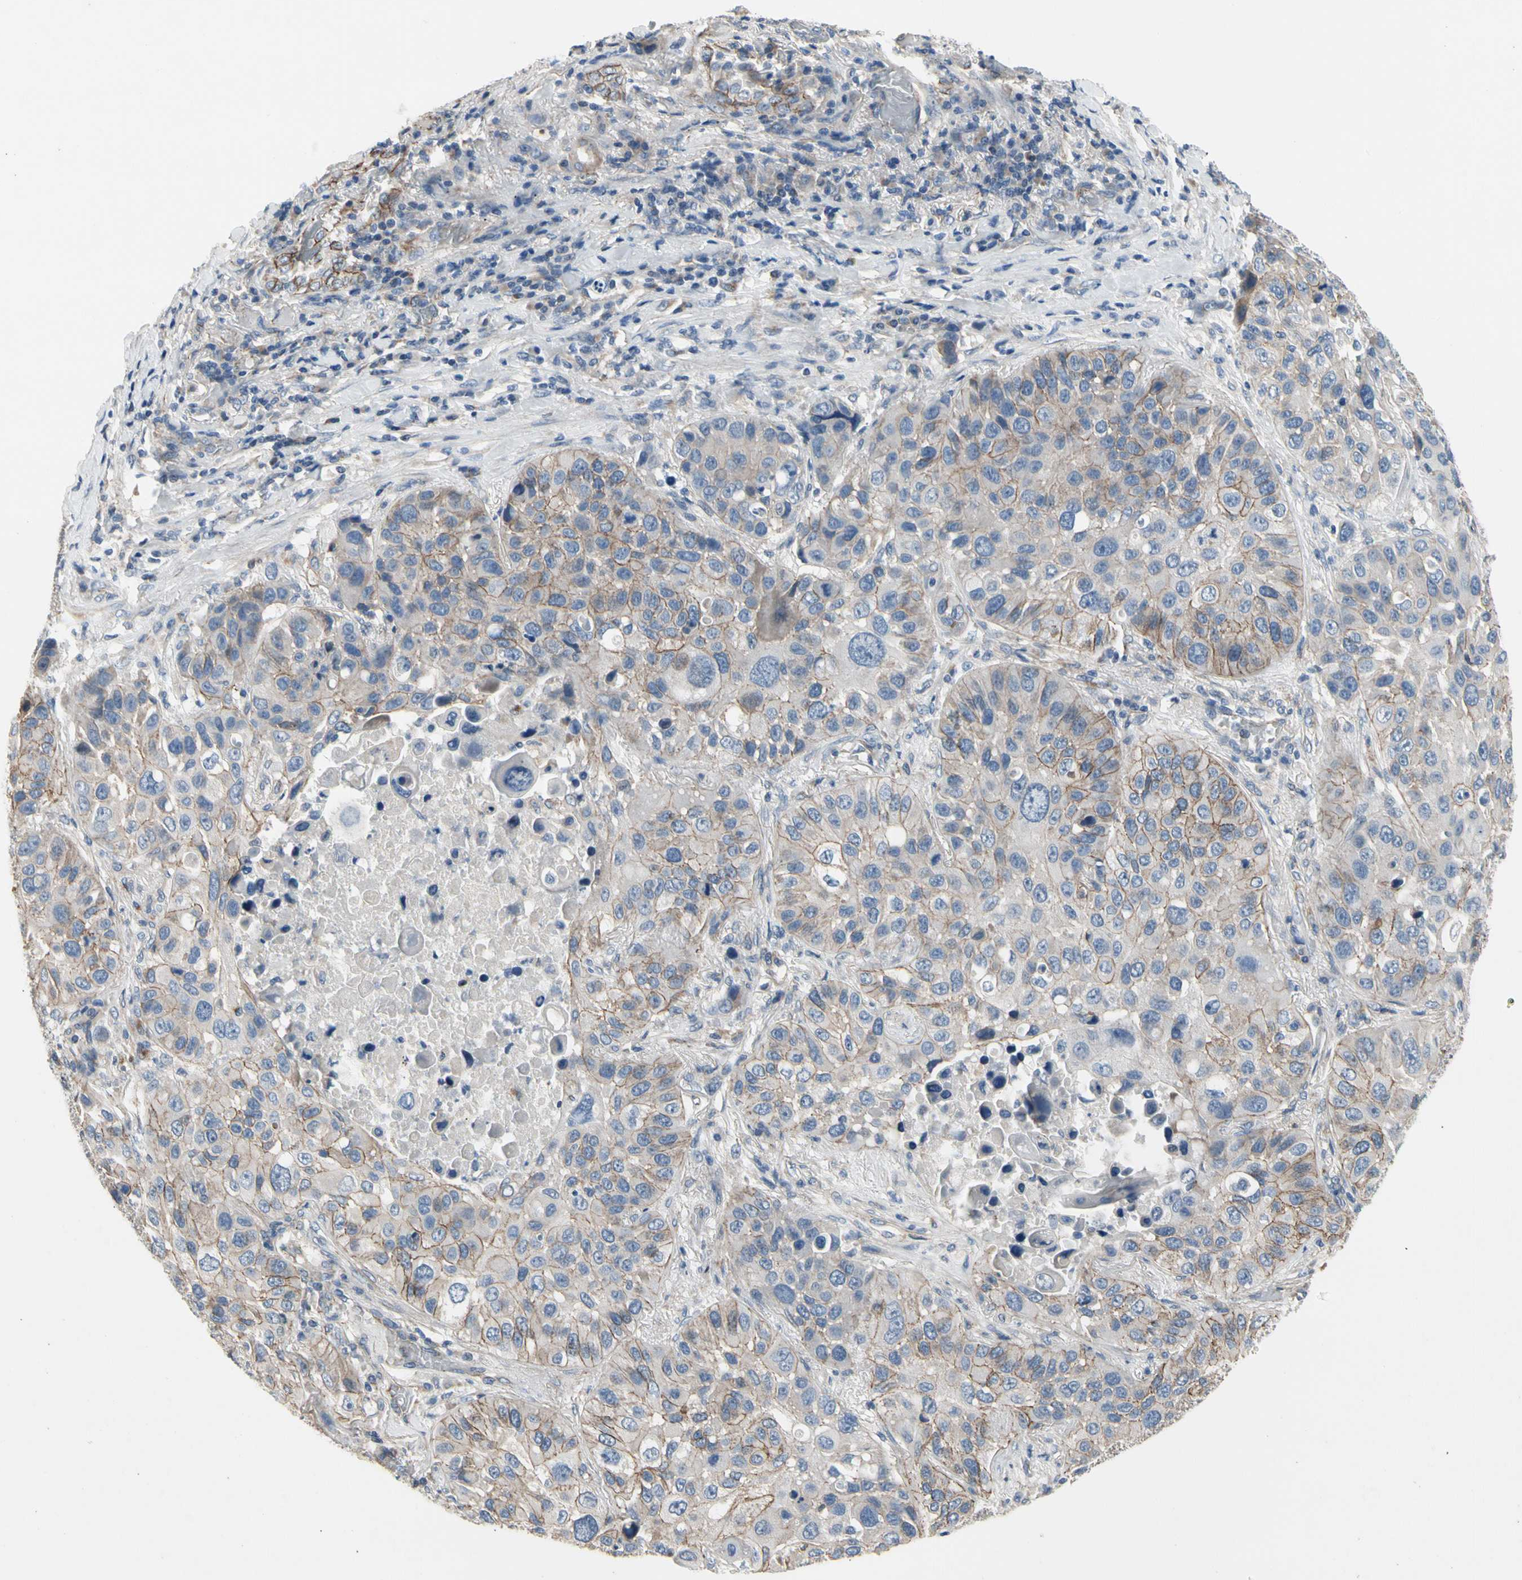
{"staining": {"intensity": "moderate", "quantity": "<25%", "location": "cytoplasmic/membranous"}, "tissue": "lung cancer", "cell_type": "Tumor cells", "image_type": "cancer", "snomed": [{"axis": "morphology", "description": "Squamous cell carcinoma, NOS"}, {"axis": "topography", "description": "Lung"}], "caption": "An image of lung squamous cell carcinoma stained for a protein reveals moderate cytoplasmic/membranous brown staining in tumor cells. (DAB (3,3'-diaminobenzidine) IHC with brightfield microscopy, high magnification).", "gene": "LGR6", "patient": {"sex": "male", "age": 57}}